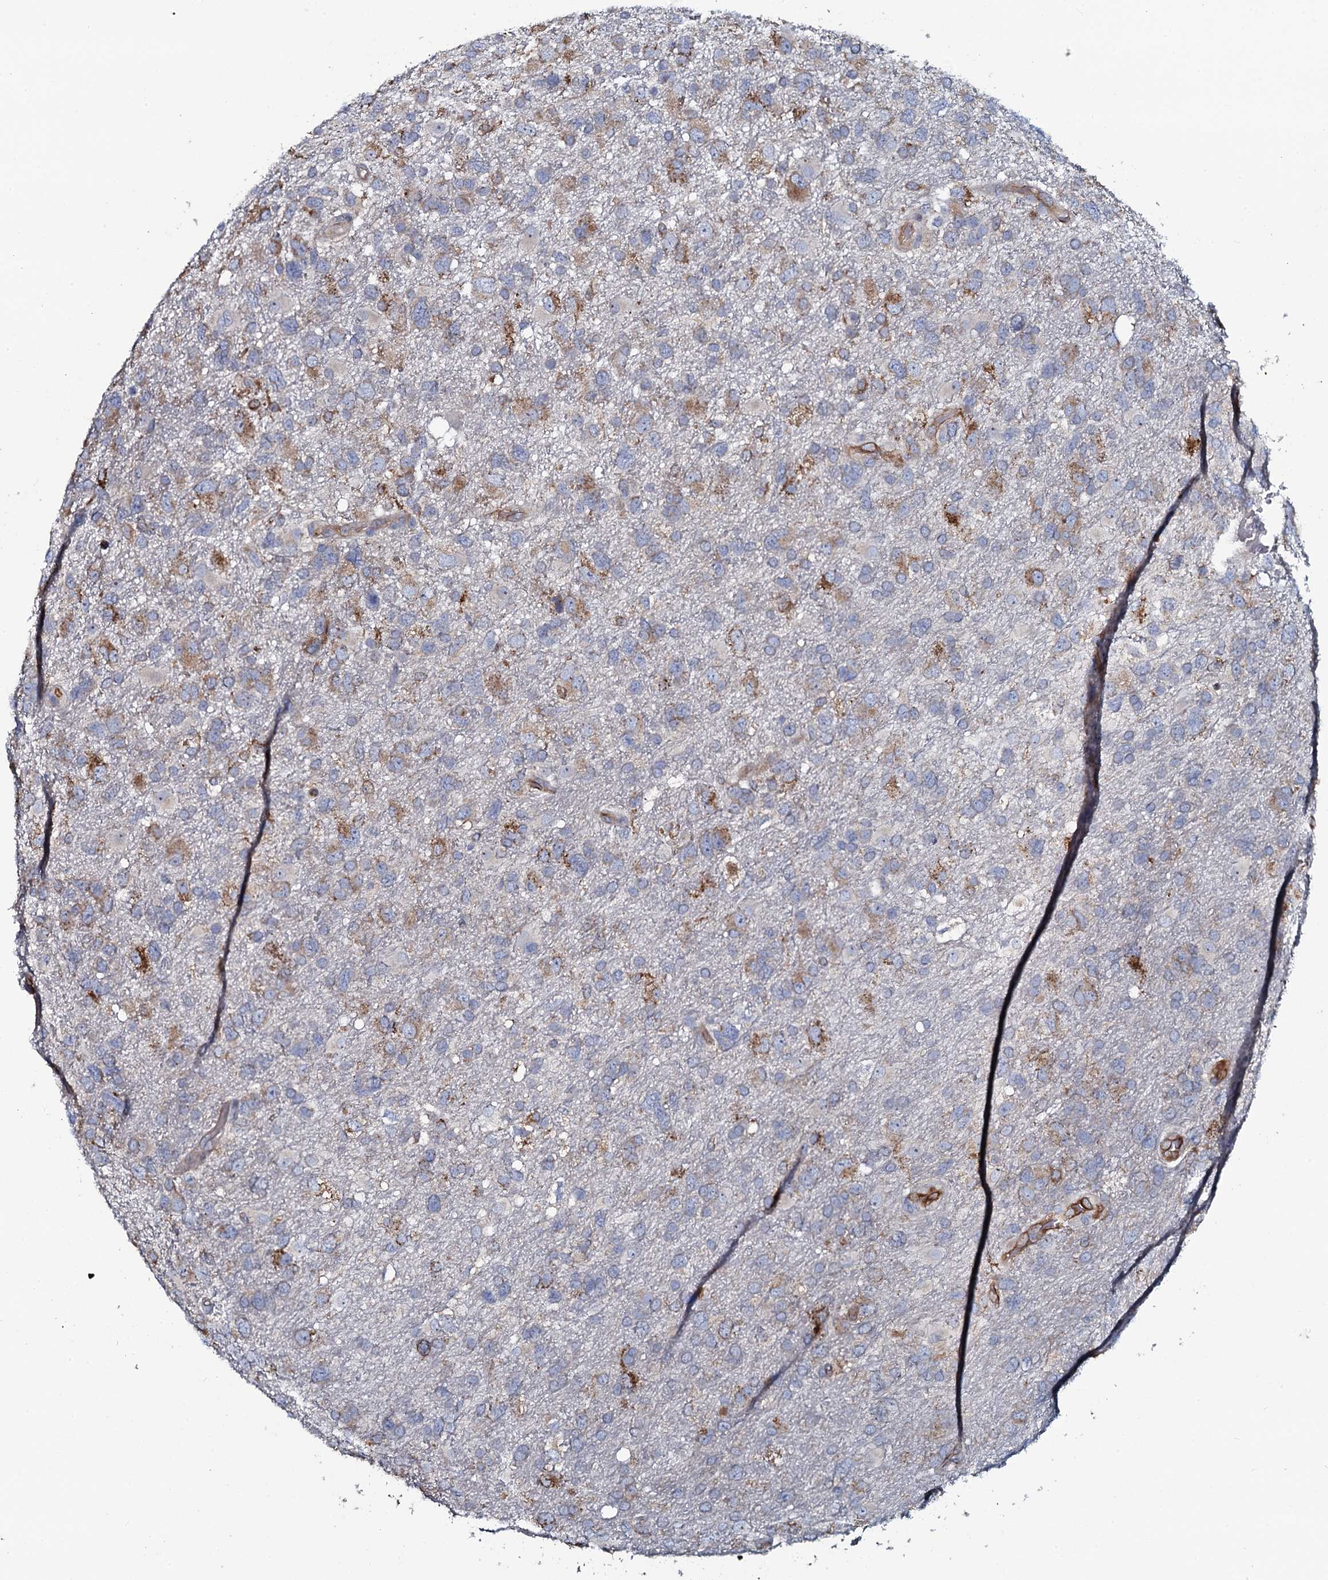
{"staining": {"intensity": "moderate", "quantity": "<25%", "location": "cytoplasmic/membranous"}, "tissue": "glioma", "cell_type": "Tumor cells", "image_type": "cancer", "snomed": [{"axis": "morphology", "description": "Glioma, malignant, High grade"}, {"axis": "topography", "description": "Brain"}], "caption": "Glioma stained with DAB (3,3'-diaminobenzidine) immunohistochemistry (IHC) exhibits low levels of moderate cytoplasmic/membranous expression in approximately <25% of tumor cells.", "gene": "TMEM151A", "patient": {"sex": "male", "age": 61}}